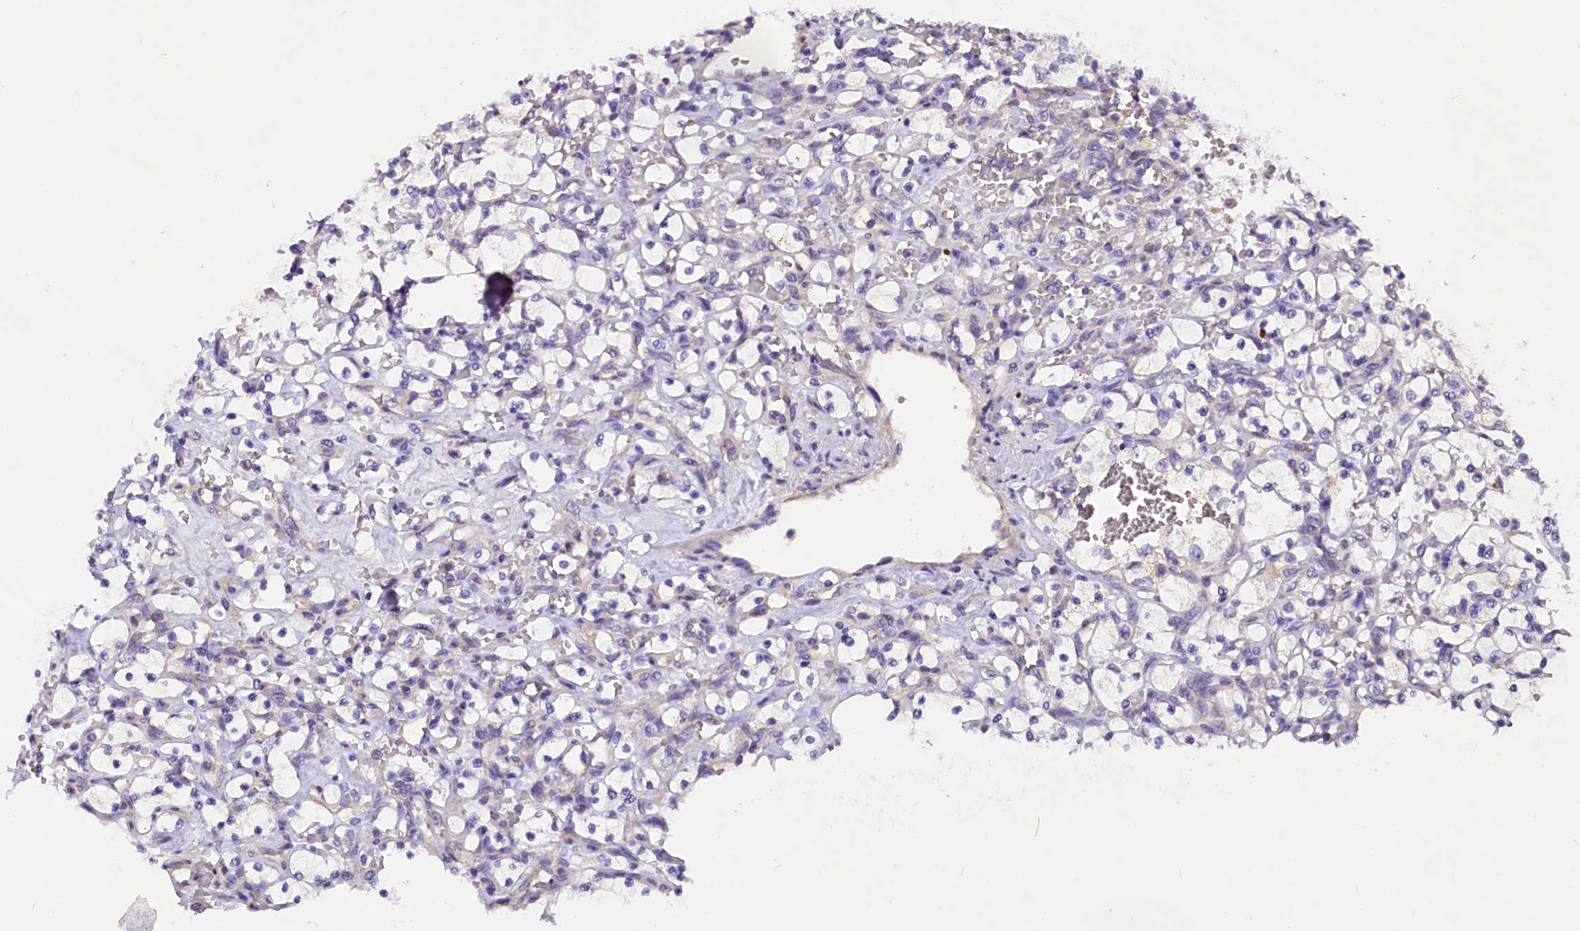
{"staining": {"intensity": "negative", "quantity": "none", "location": "none"}, "tissue": "renal cancer", "cell_type": "Tumor cells", "image_type": "cancer", "snomed": [{"axis": "morphology", "description": "Adenocarcinoma, NOS"}, {"axis": "topography", "description": "Kidney"}], "caption": "Immunohistochemistry (IHC) photomicrograph of human renal cancer stained for a protein (brown), which displays no staining in tumor cells. Nuclei are stained in blue.", "gene": "AP3B2", "patient": {"sex": "female", "age": 69}}